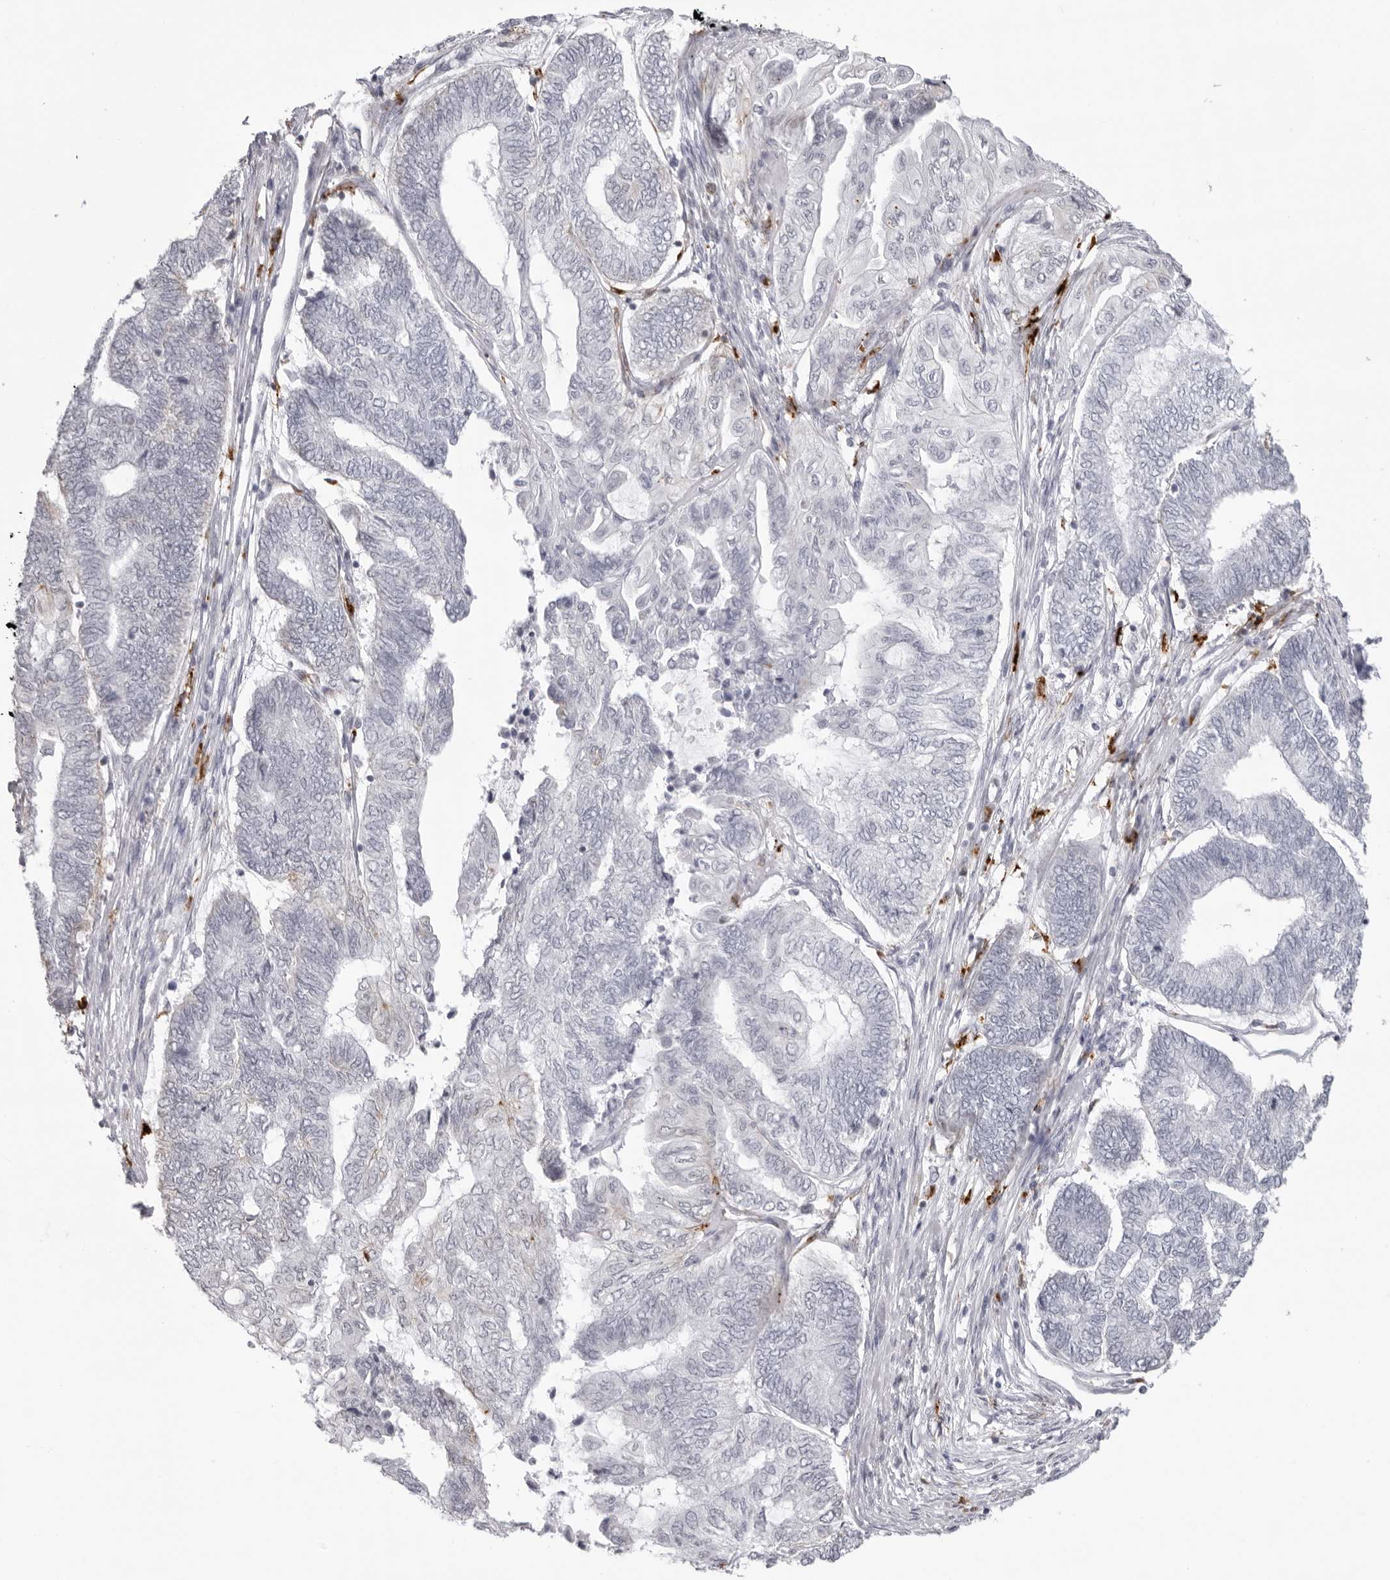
{"staining": {"intensity": "negative", "quantity": "none", "location": "none"}, "tissue": "endometrial cancer", "cell_type": "Tumor cells", "image_type": "cancer", "snomed": [{"axis": "morphology", "description": "Adenocarcinoma, NOS"}, {"axis": "topography", "description": "Uterus"}, {"axis": "topography", "description": "Endometrium"}], "caption": "Immunohistochemistry (IHC) of endometrial cancer (adenocarcinoma) shows no expression in tumor cells.", "gene": "IL25", "patient": {"sex": "female", "age": 70}}